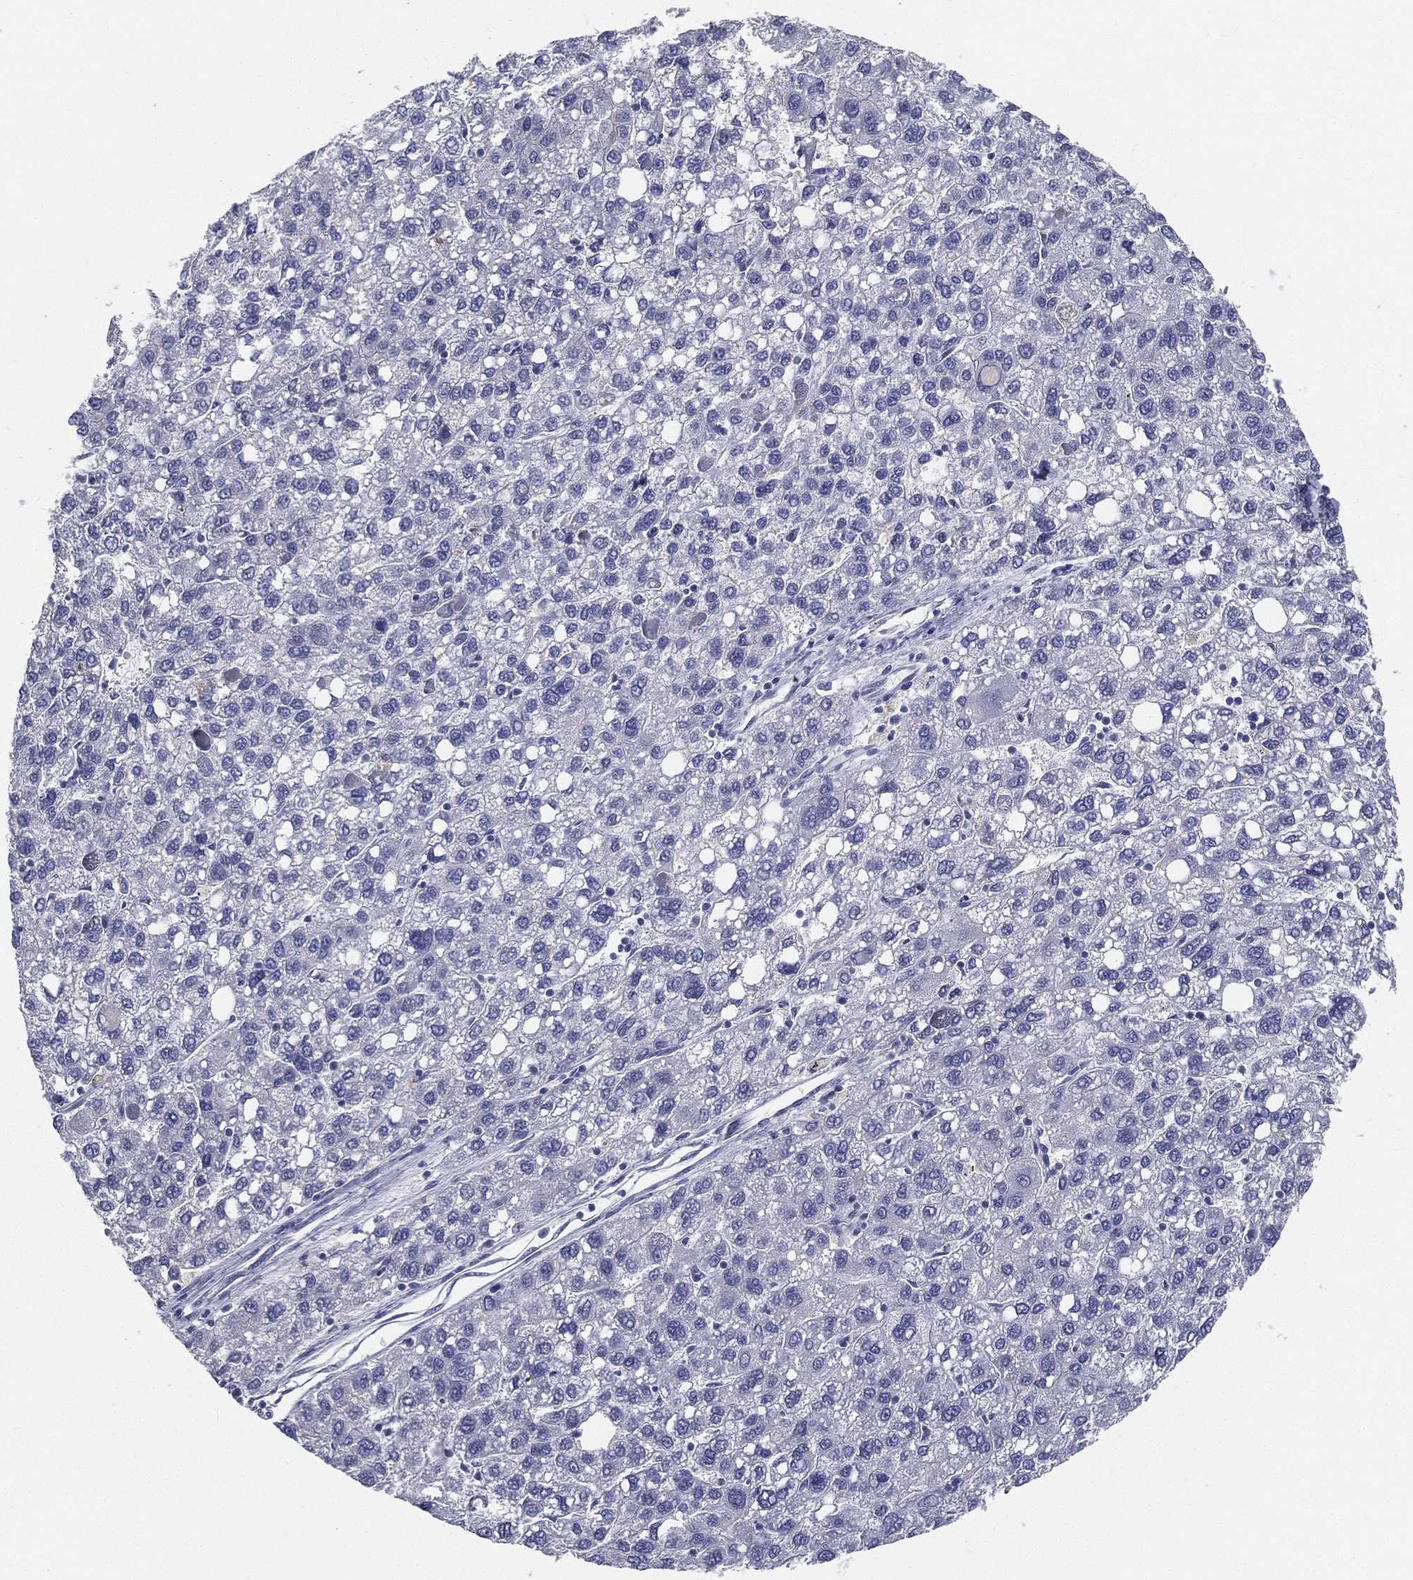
{"staining": {"intensity": "negative", "quantity": "none", "location": "none"}, "tissue": "liver cancer", "cell_type": "Tumor cells", "image_type": "cancer", "snomed": [{"axis": "morphology", "description": "Carcinoma, Hepatocellular, NOS"}, {"axis": "topography", "description": "Liver"}], "caption": "Tumor cells show no significant staining in liver cancer.", "gene": "STS", "patient": {"sex": "female", "age": 82}}